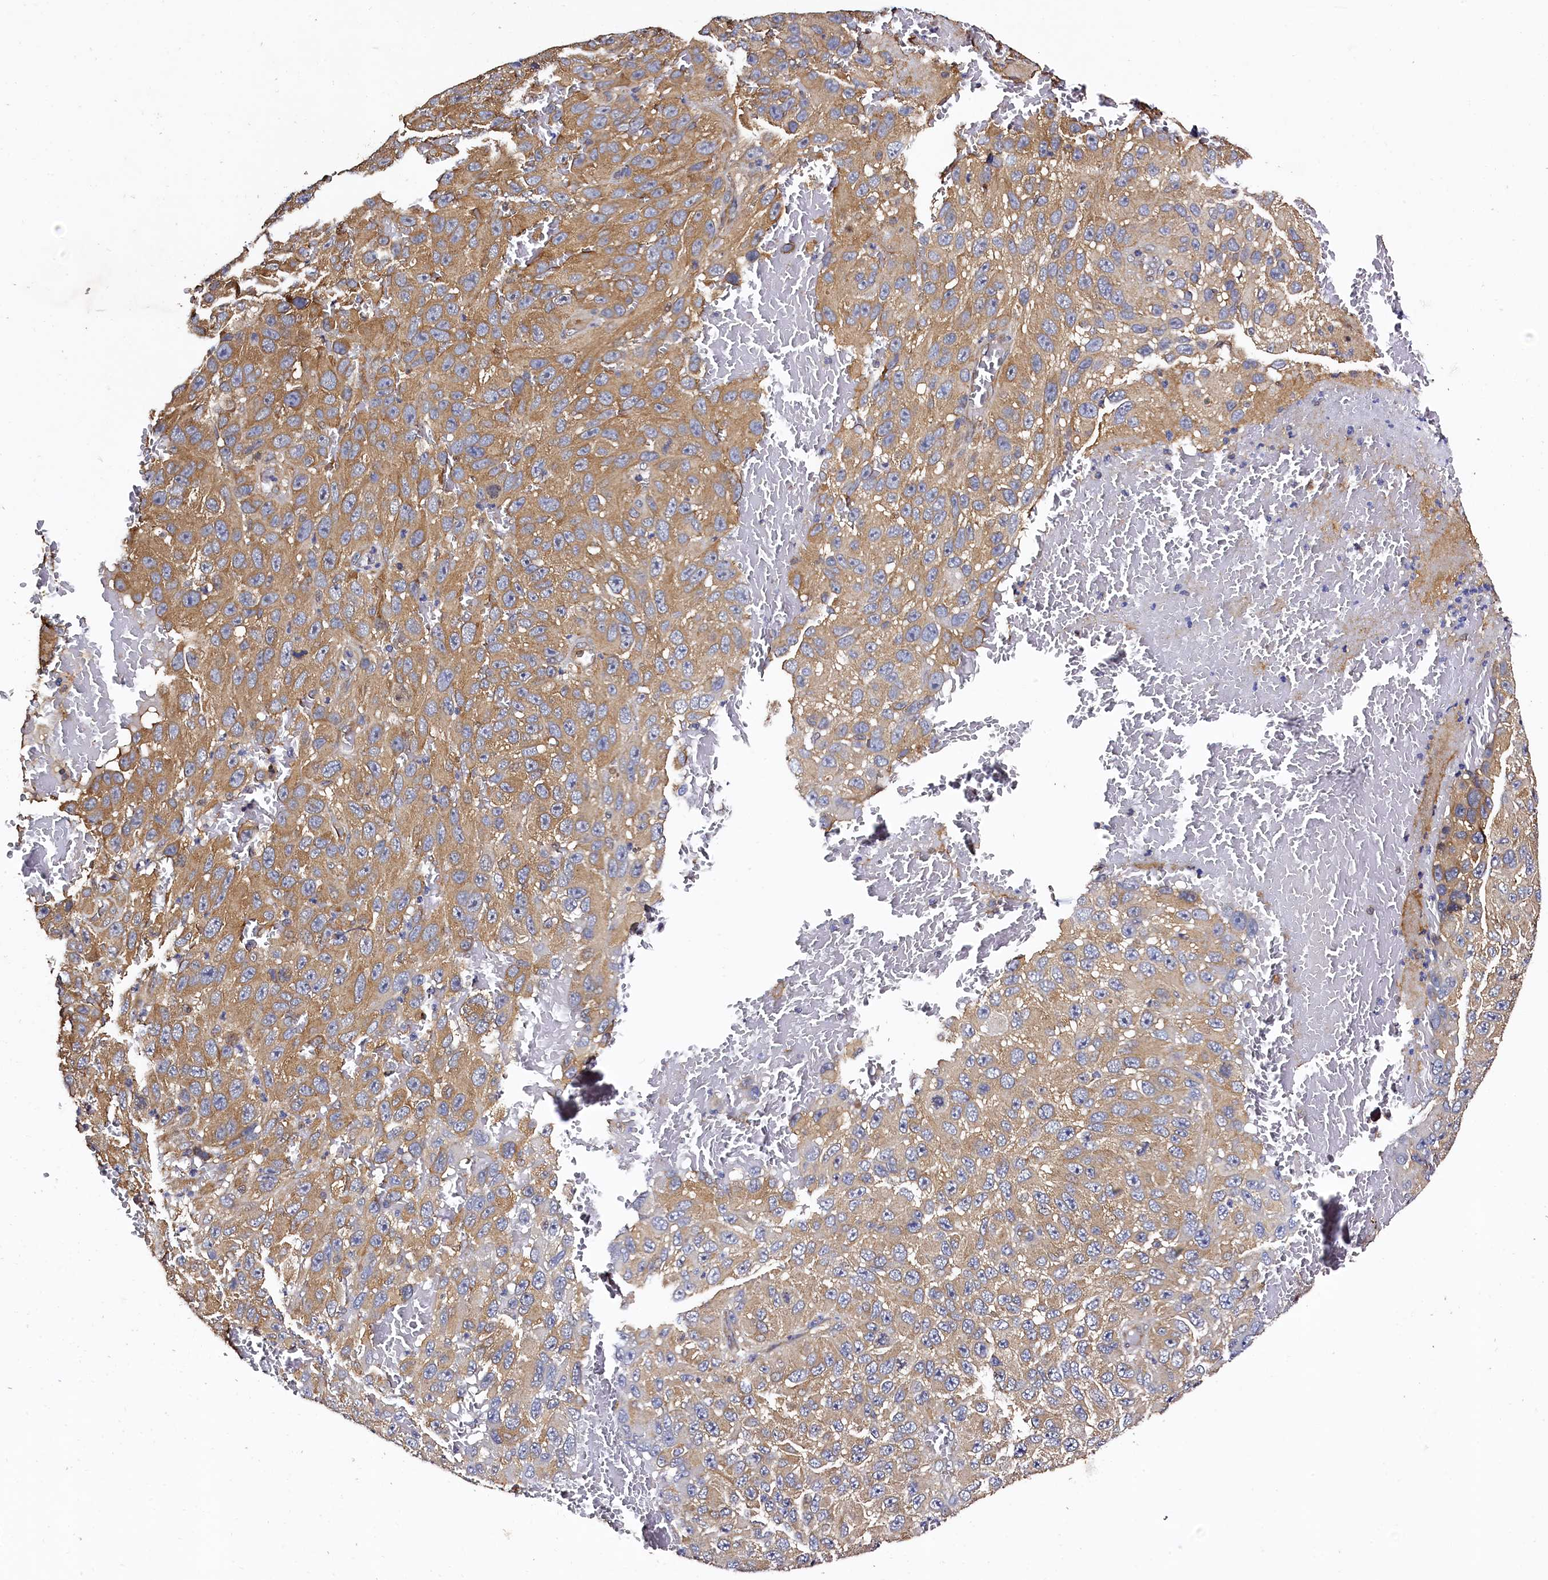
{"staining": {"intensity": "moderate", "quantity": ">75%", "location": "cytoplasmic/membranous"}, "tissue": "melanoma", "cell_type": "Tumor cells", "image_type": "cancer", "snomed": [{"axis": "morphology", "description": "Normal tissue, NOS"}, {"axis": "morphology", "description": "Malignant melanoma, NOS"}, {"axis": "topography", "description": "Skin"}], "caption": "Malignant melanoma was stained to show a protein in brown. There is medium levels of moderate cytoplasmic/membranous staining in about >75% of tumor cells. (Stains: DAB in brown, nuclei in blue, Microscopy: brightfield microscopy at high magnification).", "gene": "KLC2", "patient": {"sex": "female", "age": 96}}